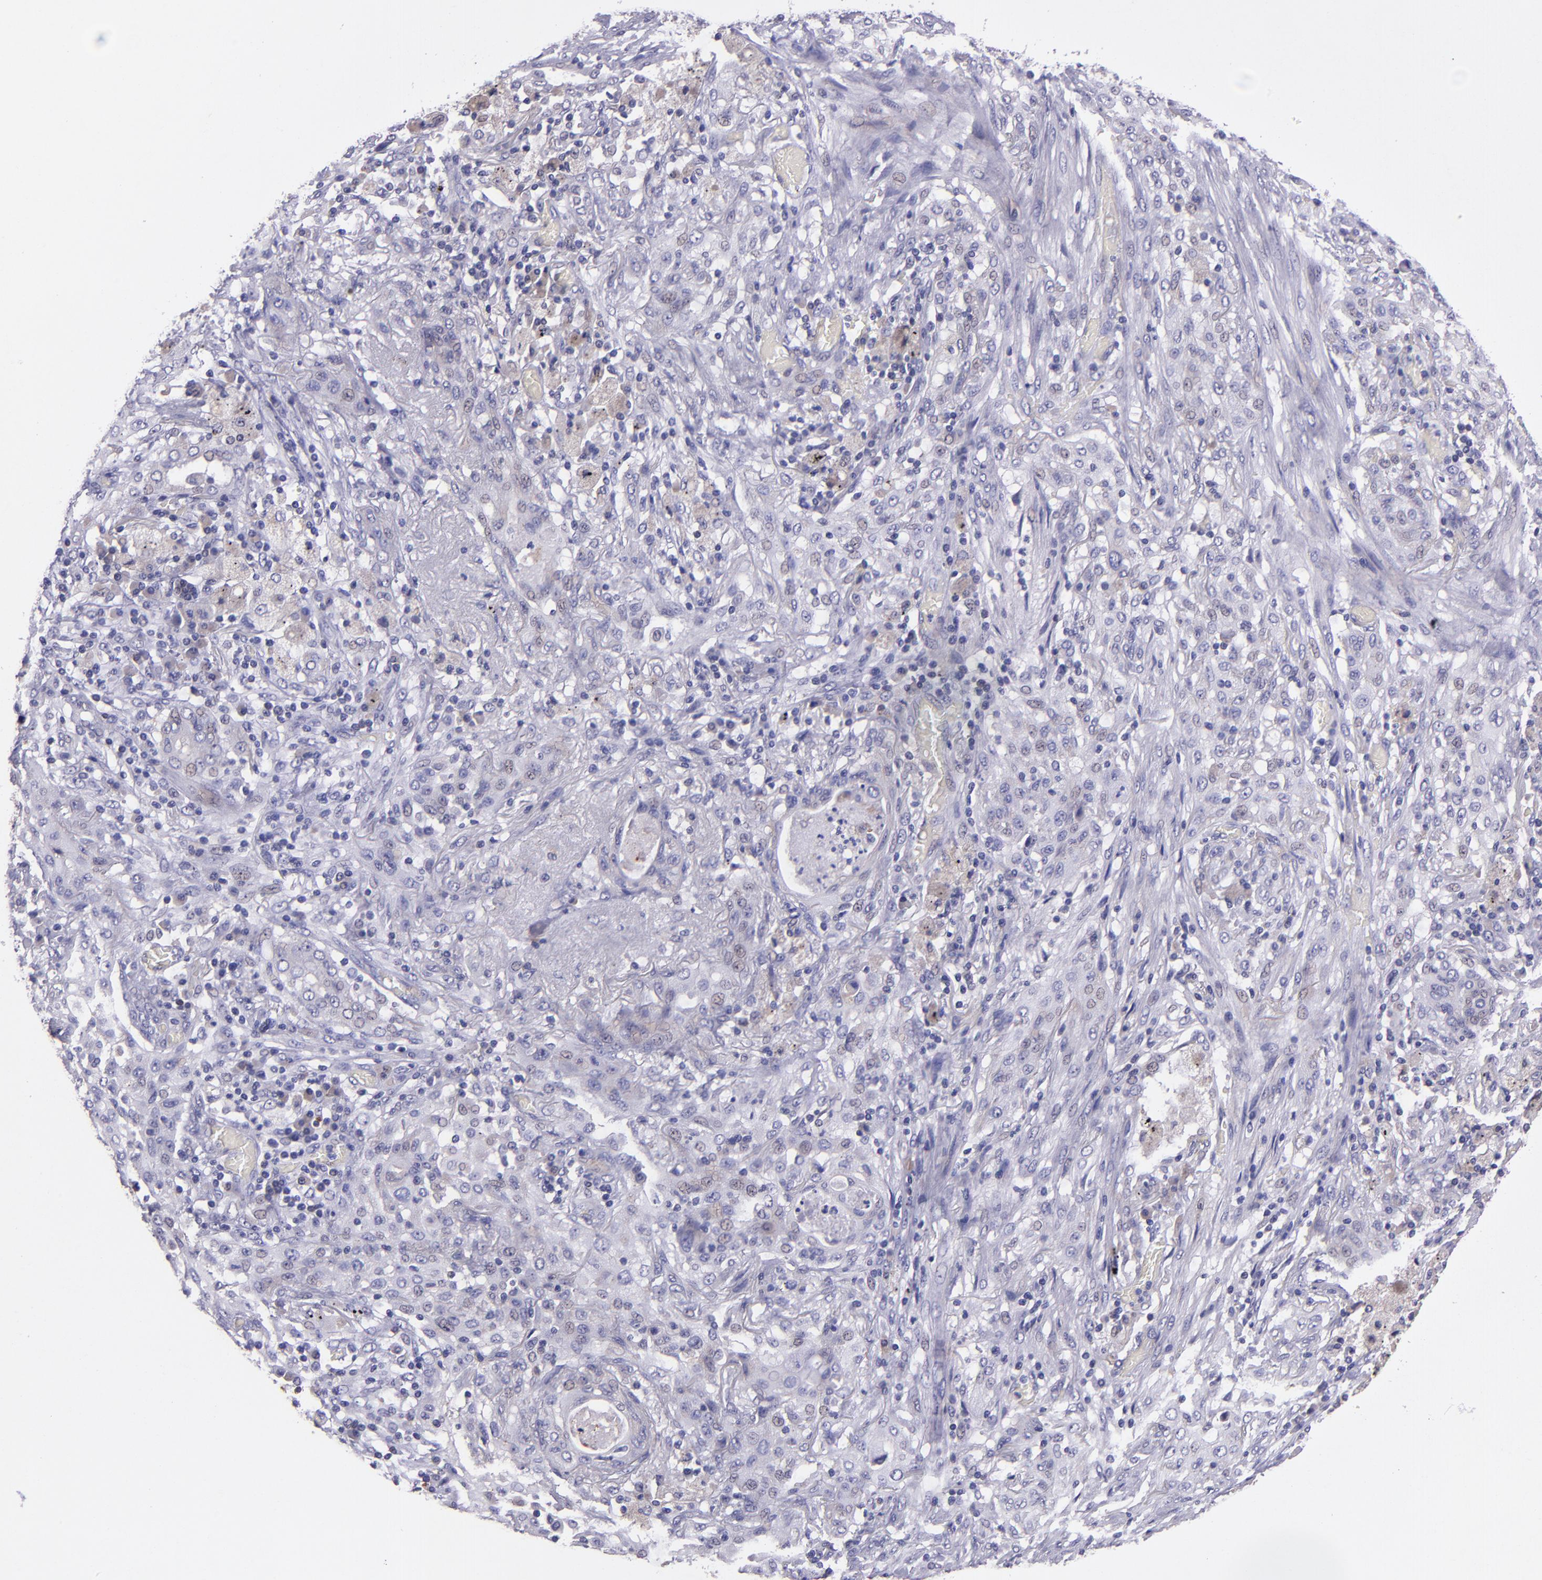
{"staining": {"intensity": "negative", "quantity": "none", "location": "none"}, "tissue": "lung cancer", "cell_type": "Tumor cells", "image_type": "cancer", "snomed": [{"axis": "morphology", "description": "Squamous cell carcinoma, NOS"}, {"axis": "topography", "description": "Lung"}], "caption": "An immunohistochemistry (IHC) image of lung squamous cell carcinoma is shown. There is no staining in tumor cells of lung squamous cell carcinoma.", "gene": "PAPPA", "patient": {"sex": "female", "age": 47}}